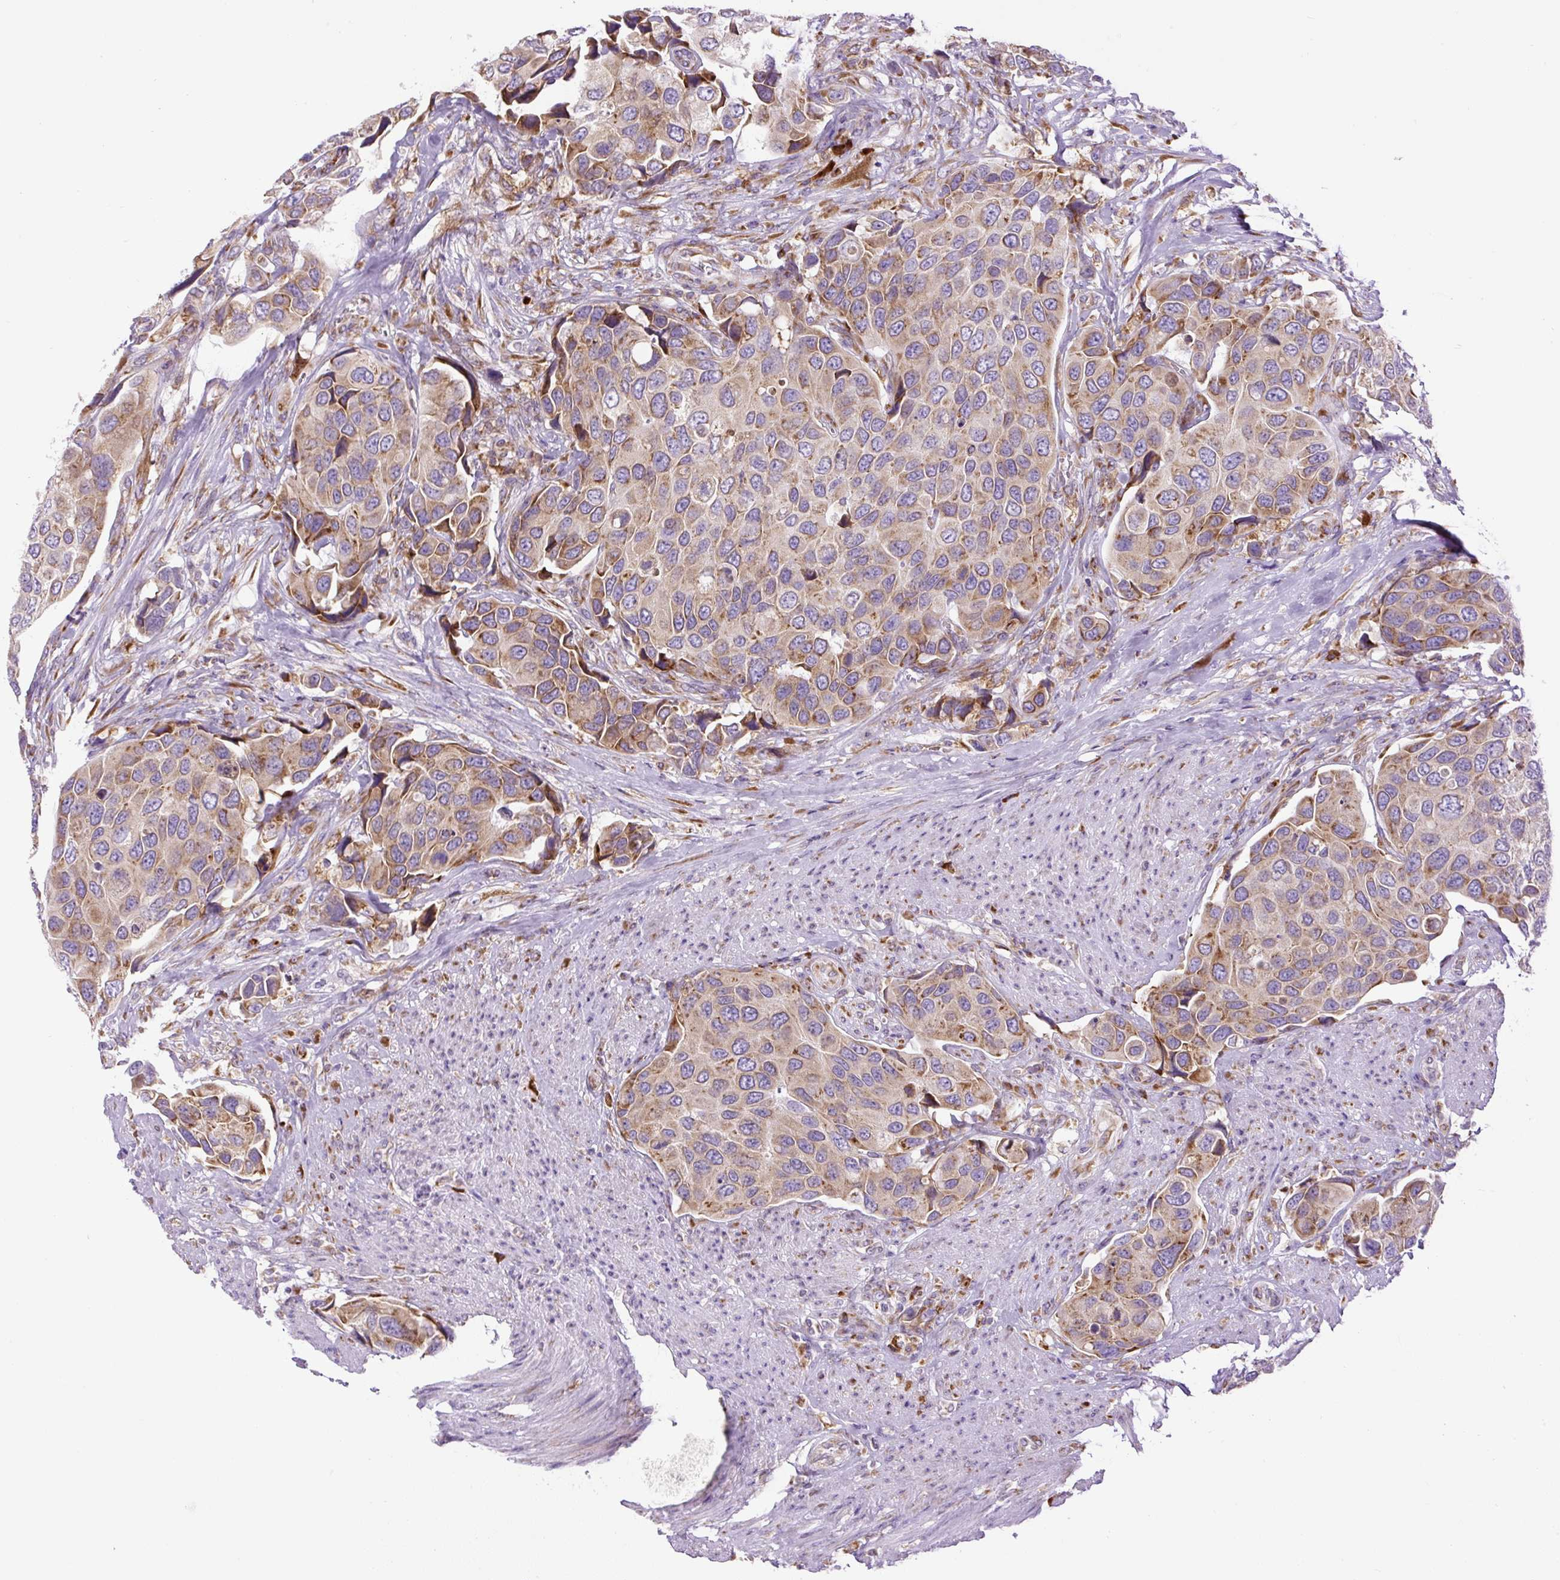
{"staining": {"intensity": "moderate", "quantity": ">75%", "location": "cytoplasmic/membranous"}, "tissue": "urothelial cancer", "cell_type": "Tumor cells", "image_type": "cancer", "snomed": [{"axis": "morphology", "description": "Urothelial carcinoma, High grade"}, {"axis": "topography", "description": "Urinary bladder"}], "caption": "Human urothelial cancer stained for a protein (brown) exhibits moderate cytoplasmic/membranous positive positivity in approximately >75% of tumor cells.", "gene": "DDOST", "patient": {"sex": "male", "age": 74}}